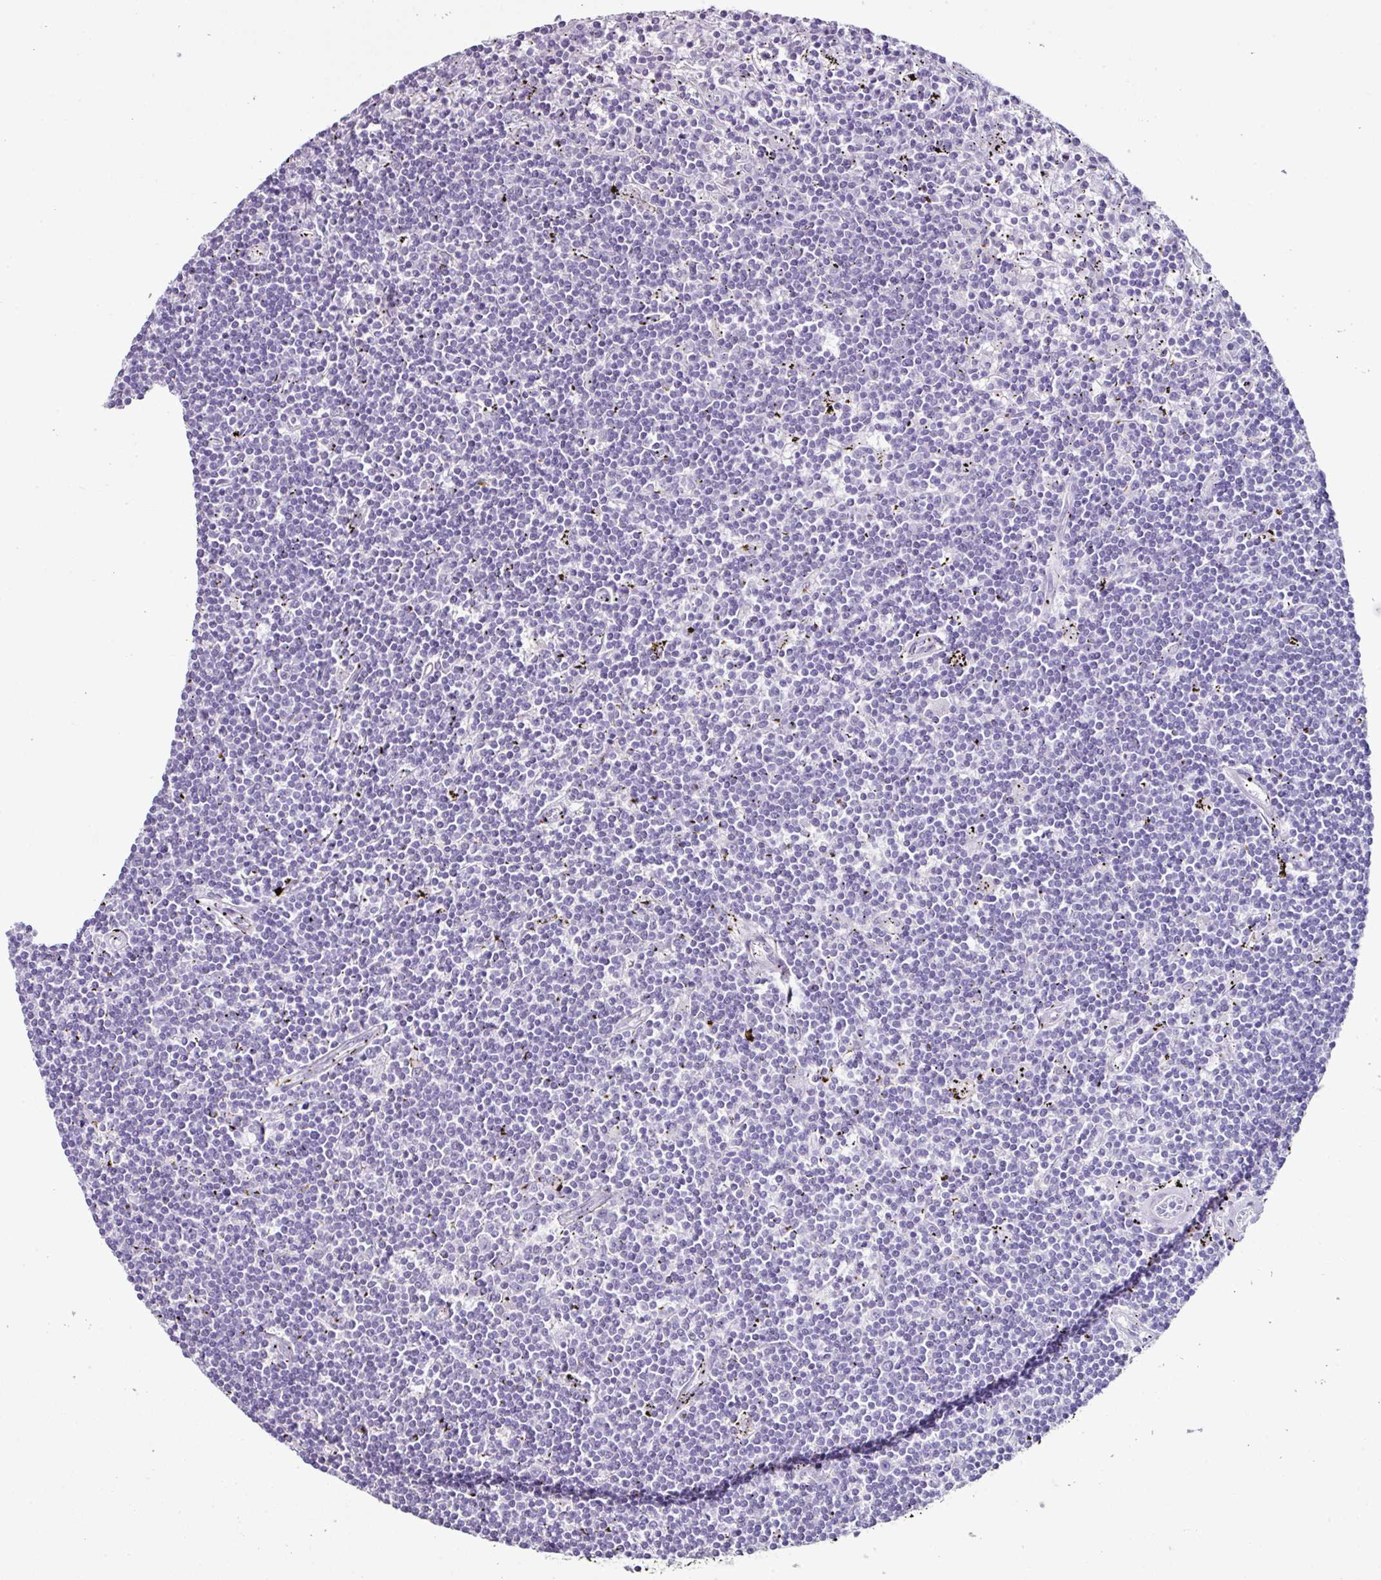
{"staining": {"intensity": "negative", "quantity": "none", "location": "none"}, "tissue": "lymphoma", "cell_type": "Tumor cells", "image_type": "cancer", "snomed": [{"axis": "morphology", "description": "Malignant lymphoma, non-Hodgkin's type, Low grade"}, {"axis": "topography", "description": "Spleen"}], "caption": "A high-resolution micrograph shows IHC staining of low-grade malignant lymphoma, non-Hodgkin's type, which exhibits no significant expression in tumor cells.", "gene": "GLP2R", "patient": {"sex": "male", "age": 76}}